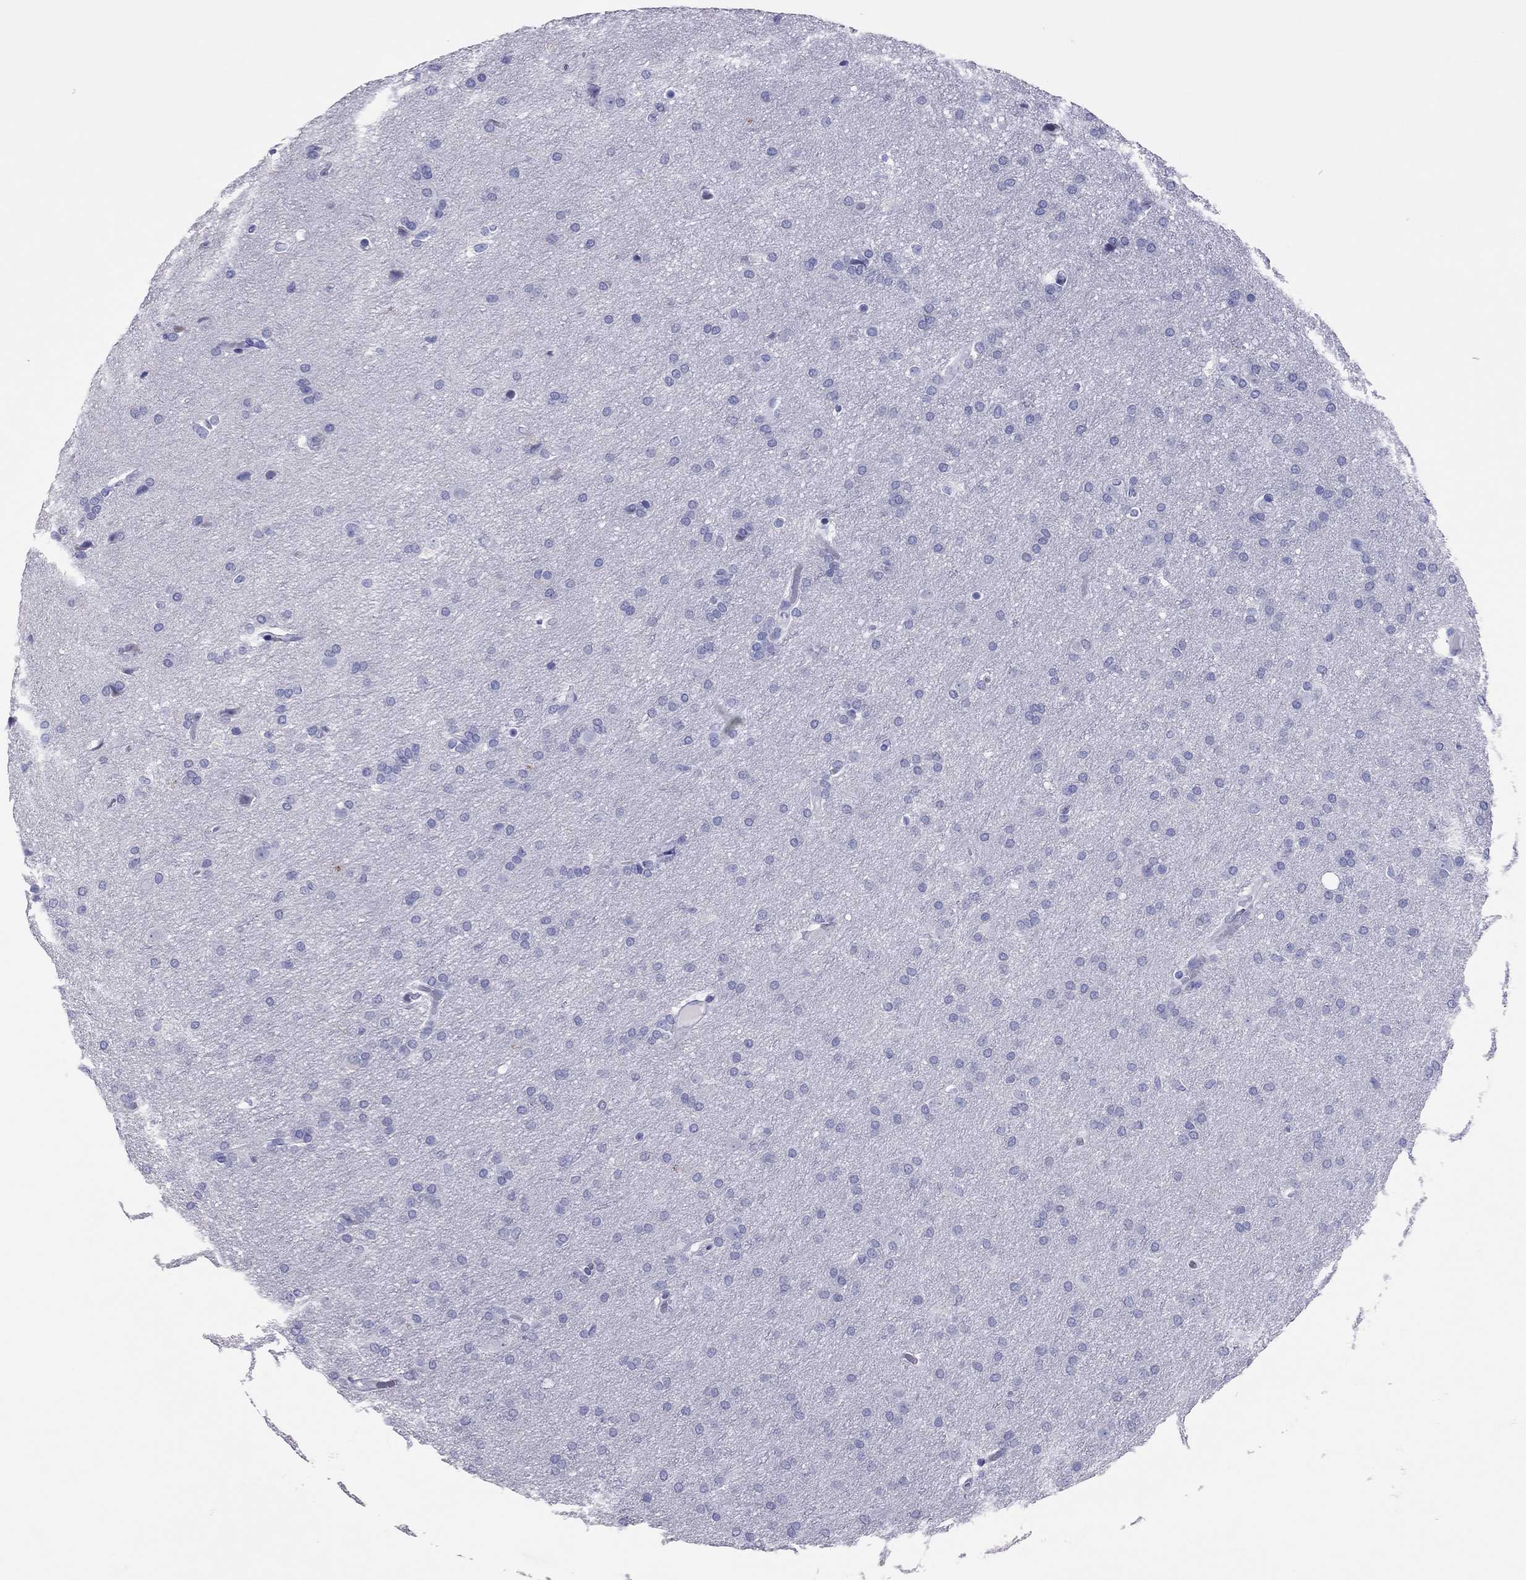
{"staining": {"intensity": "negative", "quantity": "none", "location": "none"}, "tissue": "glioma", "cell_type": "Tumor cells", "image_type": "cancer", "snomed": [{"axis": "morphology", "description": "Glioma, malignant, Low grade"}, {"axis": "topography", "description": "Brain"}], "caption": "Immunohistochemical staining of glioma exhibits no significant staining in tumor cells.", "gene": "TSHB", "patient": {"sex": "female", "age": 32}}